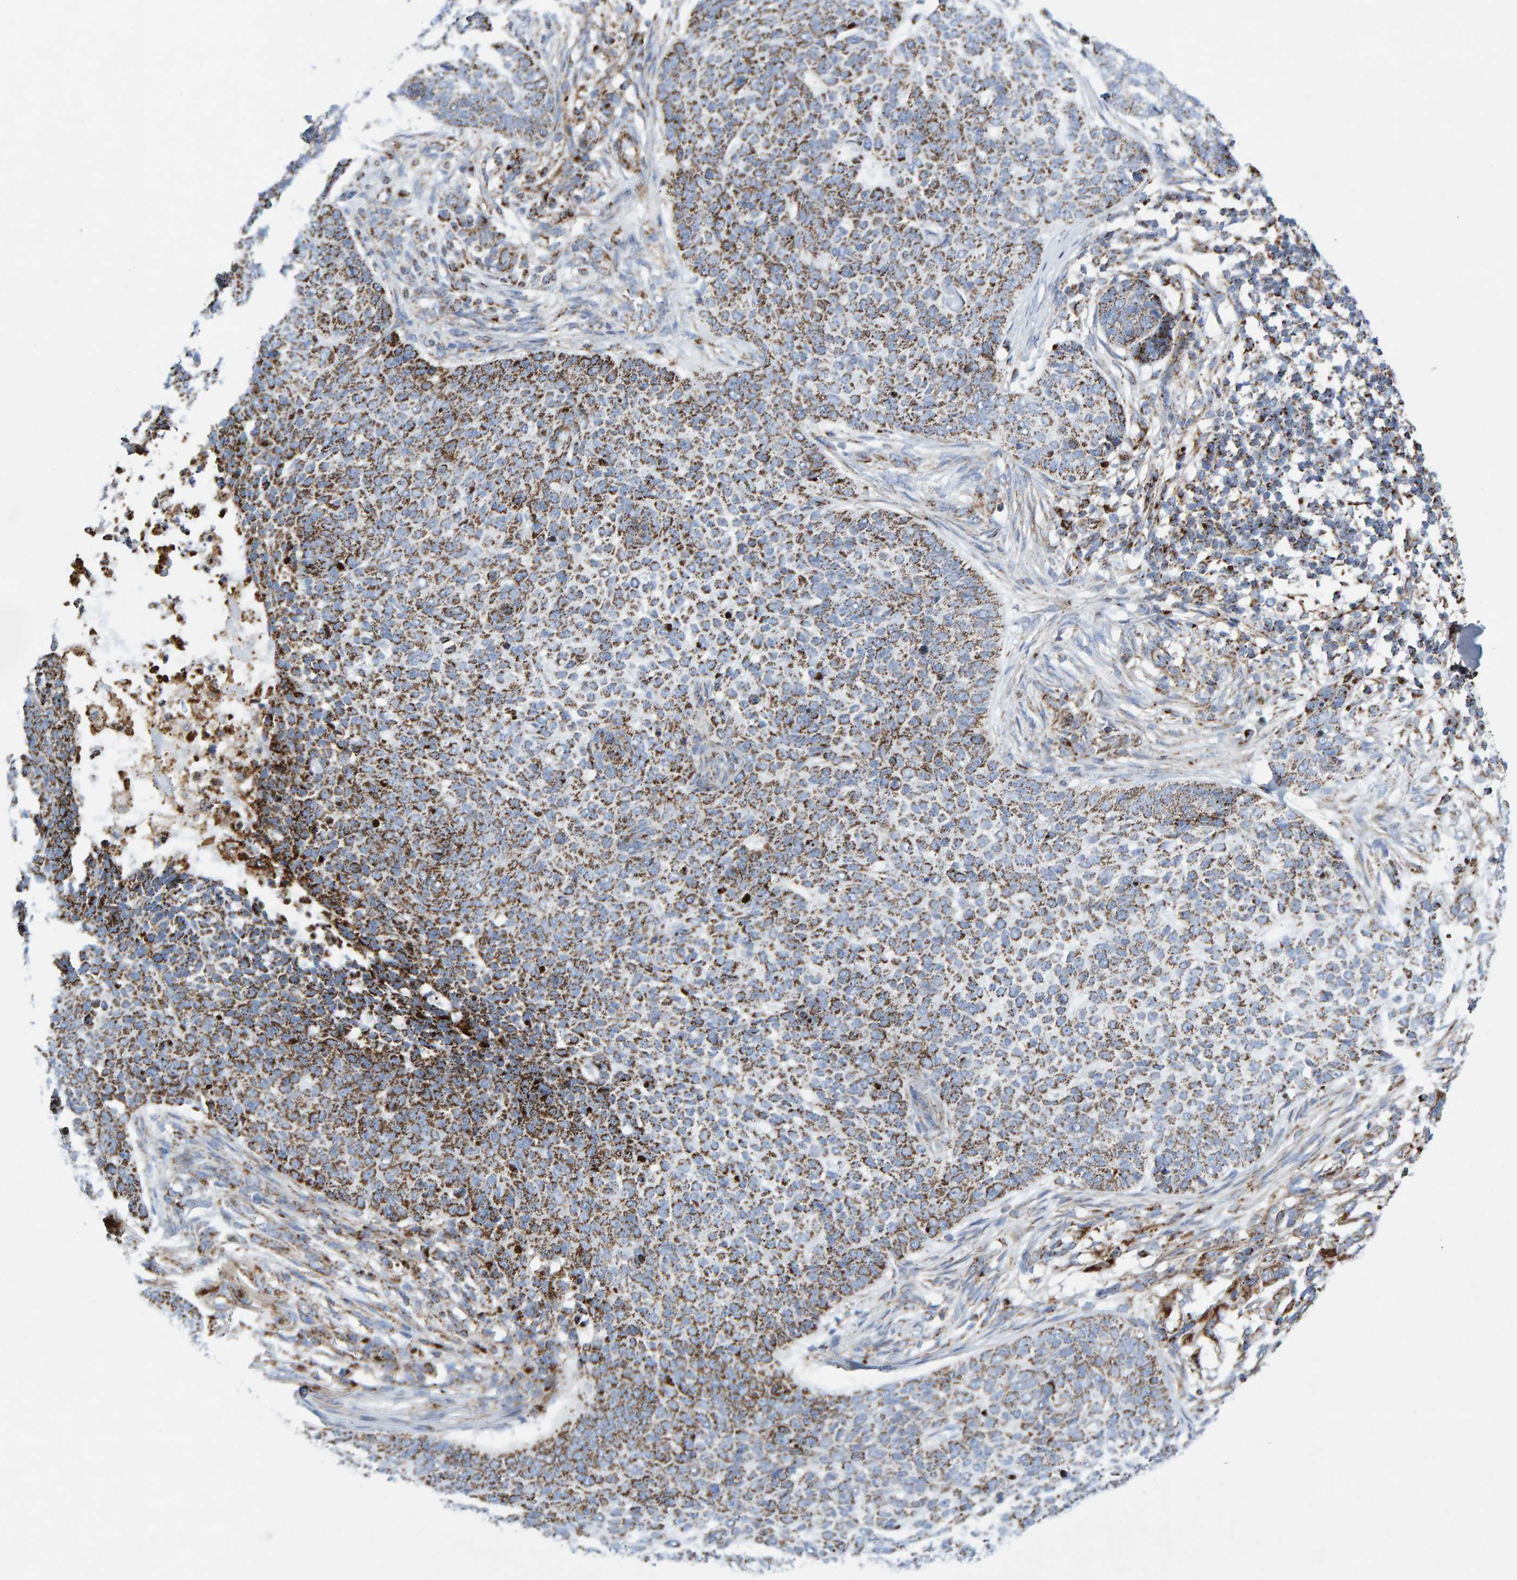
{"staining": {"intensity": "moderate", "quantity": ">75%", "location": "cytoplasmic/membranous"}, "tissue": "skin cancer", "cell_type": "Tumor cells", "image_type": "cancer", "snomed": [{"axis": "morphology", "description": "Basal cell carcinoma"}, {"axis": "topography", "description": "Skin"}], "caption": "Immunohistochemistry of basal cell carcinoma (skin) demonstrates medium levels of moderate cytoplasmic/membranous expression in about >75% of tumor cells.", "gene": "GGTA1", "patient": {"sex": "female", "age": 64}}